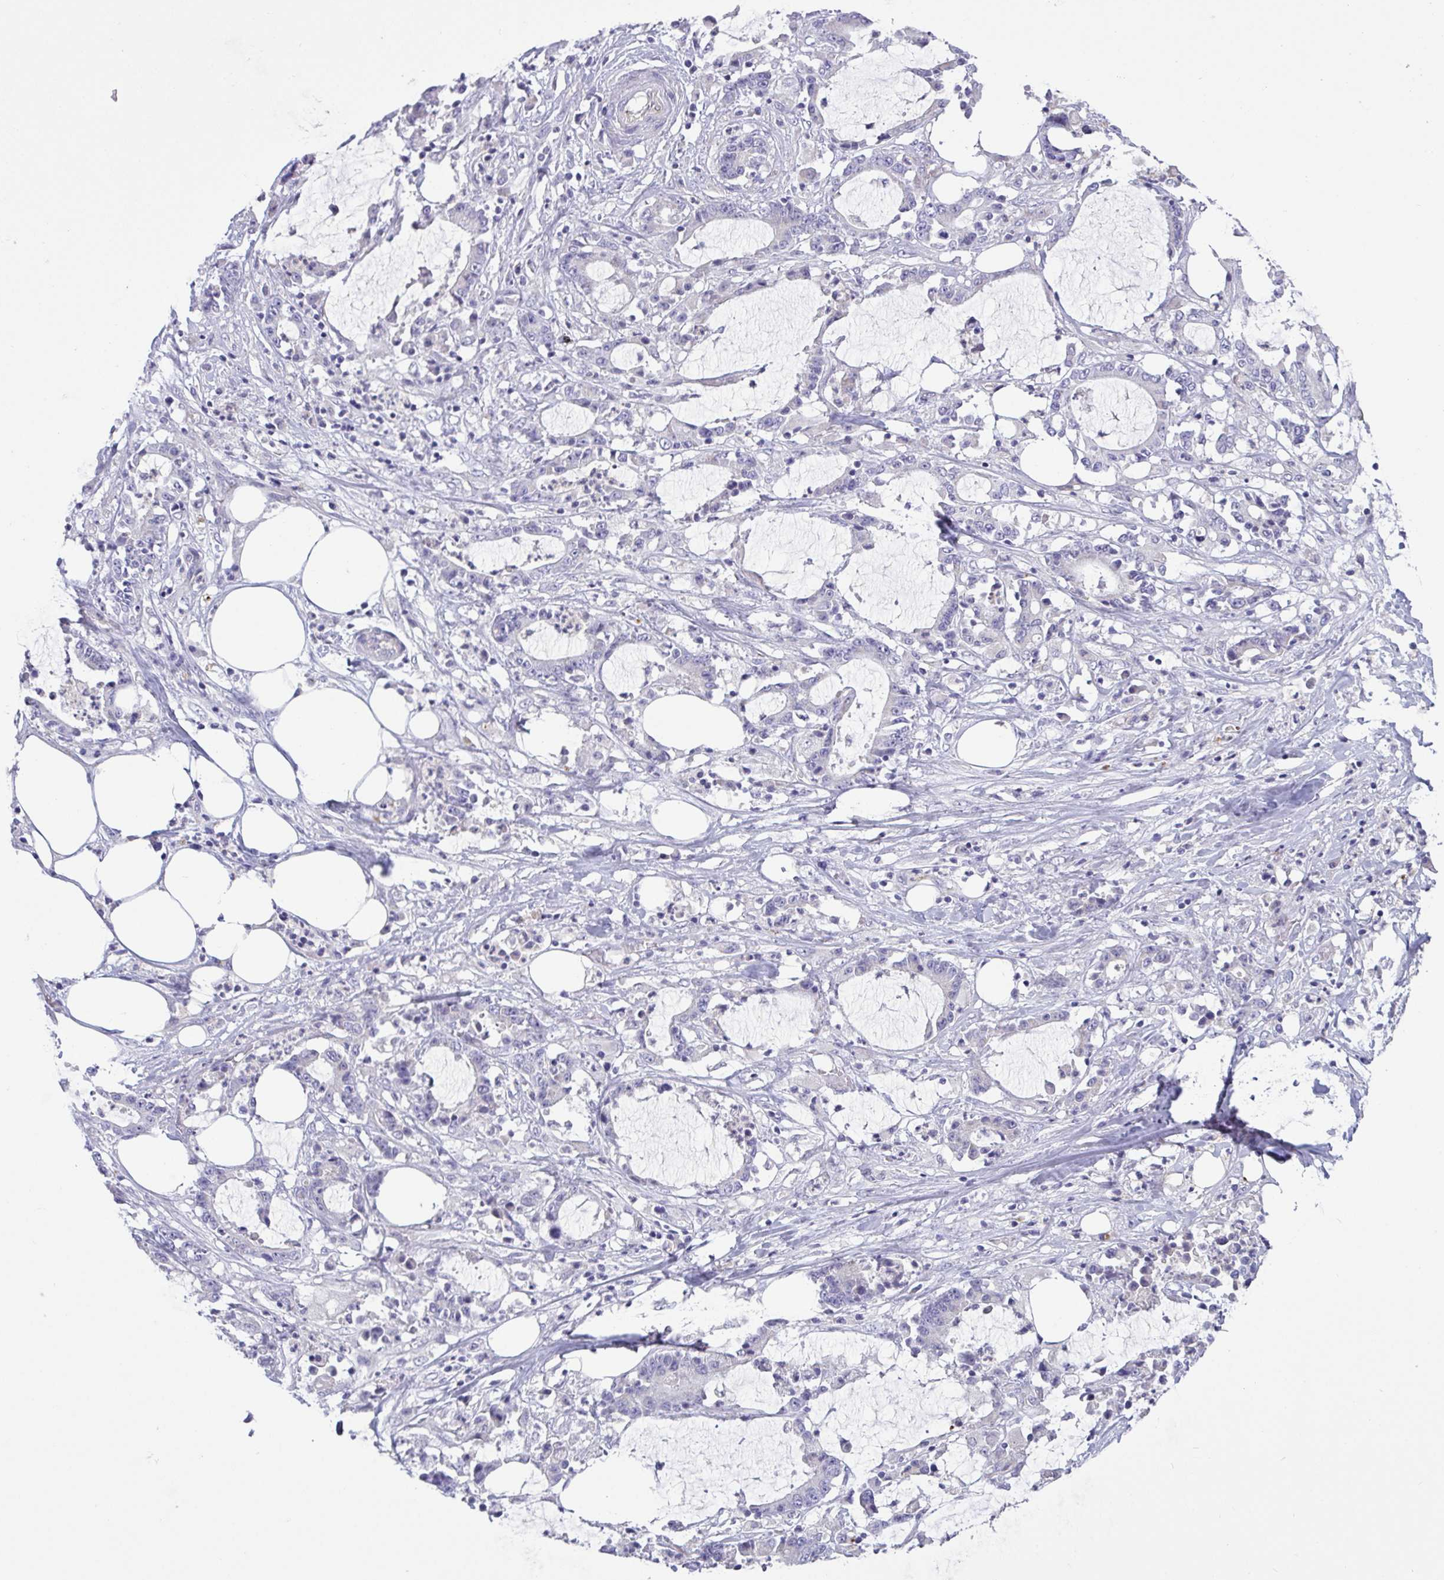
{"staining": {"intensity": "negative", "quantity": "none", "location": "none"}, "tissue": "stomach cancer", "cell_type": "Tumor cells", "image_type": "cancer", "snomed": [{"axis": "morphology", "description": "Adenocarcinoma, NOS"}, {"axis": "topography", "description": "Stomach, upper"}], "caption": "Stomach cancer stained for a protein using immunohistochemistry (IHC) demonstrates no expression tumor cells.", "gene": "C4orf33", "patient": {"sex": "male", "age": 68}}